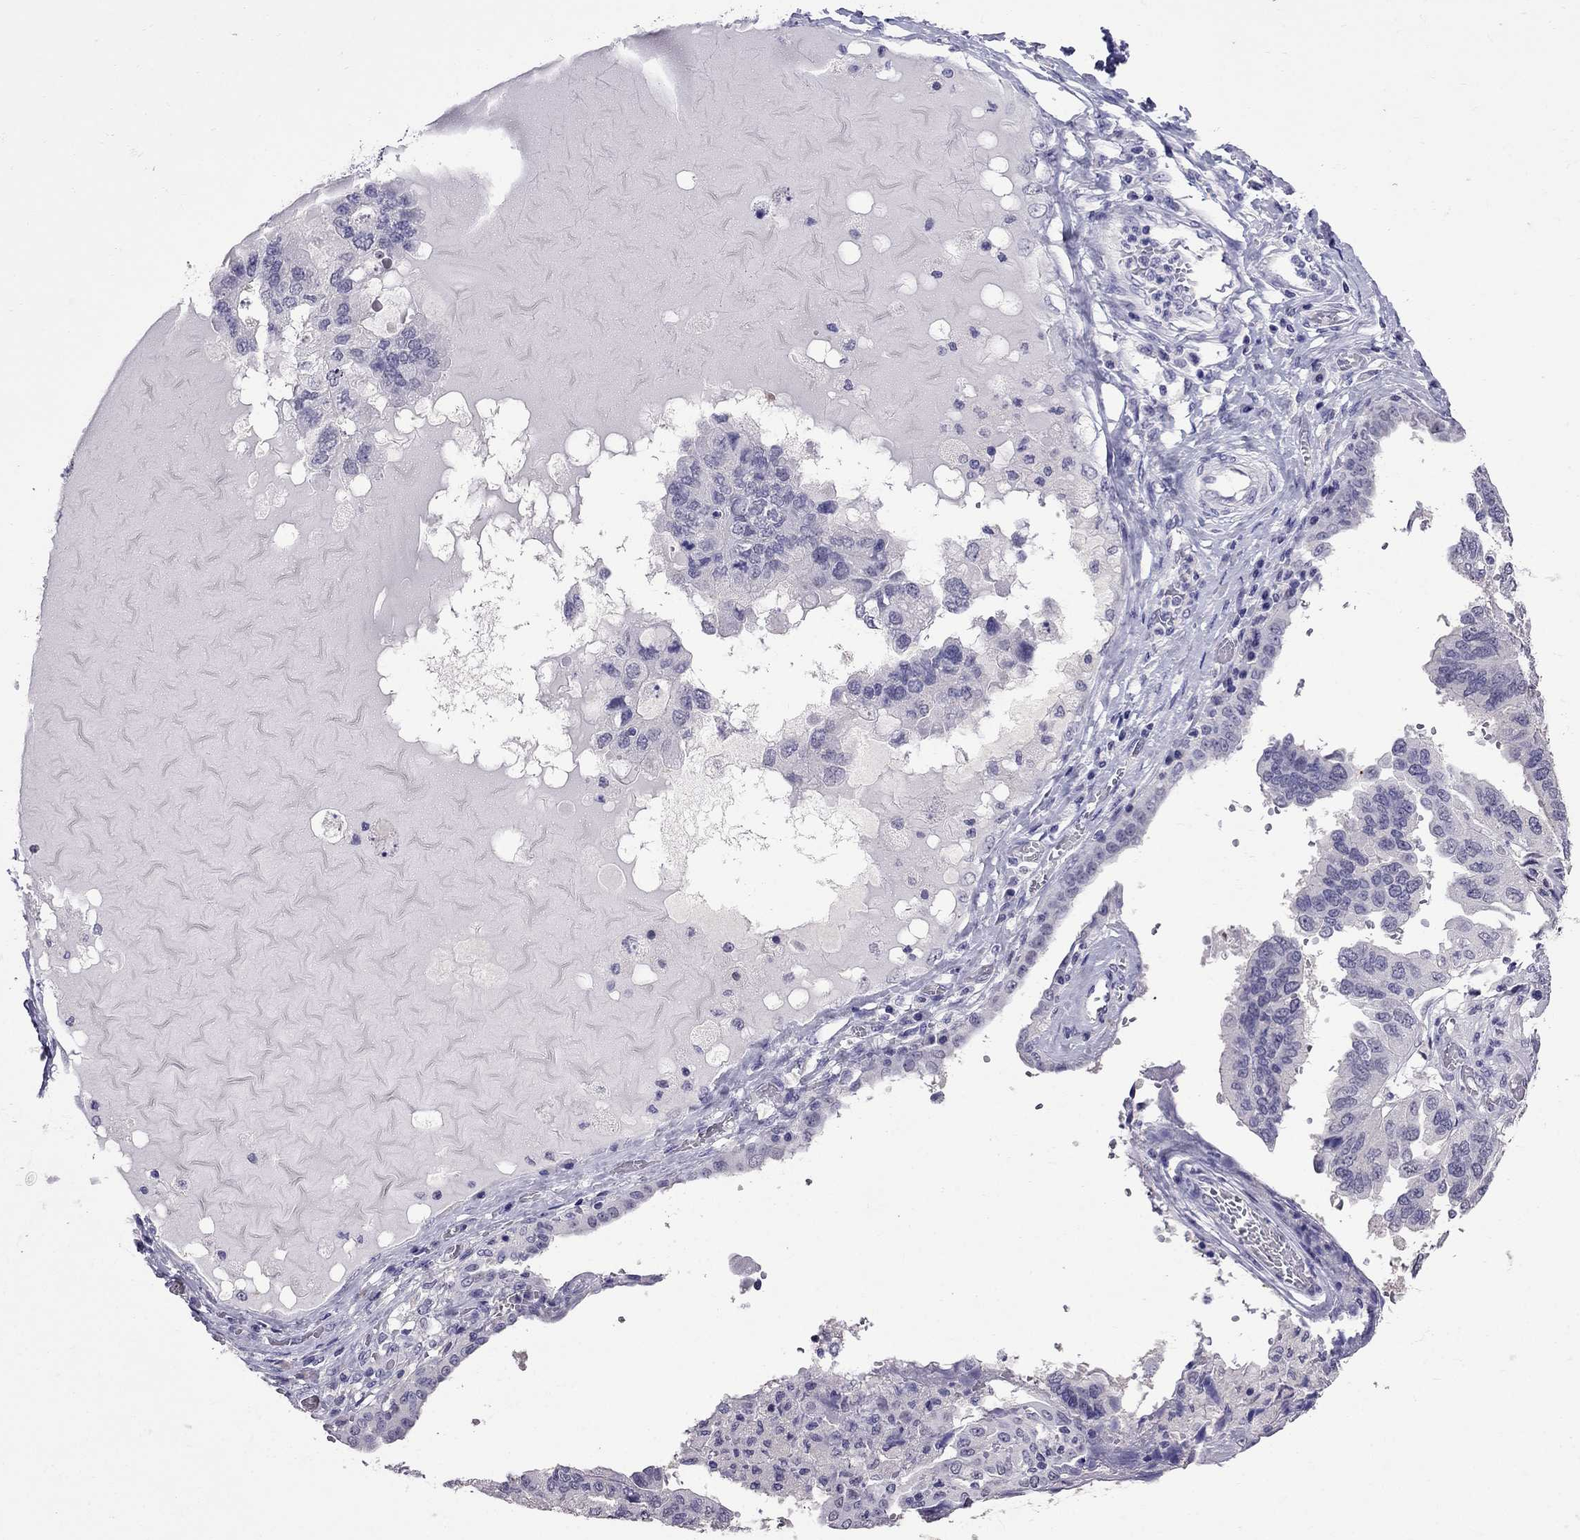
{"staining": {"intensity": "negative", "quantity": "none", "location": "none"}, "tissue": "ovarian cancer", "cell_type": "Tumor cells", "image_type": "cancer", "snomed": [{"axis": "morphology", "description": "Cystadenocarcinoma, serous, NOS"}, {"axis": "topography", "description": "Ovary"}], "caption": "IHC image of neoplastic tissue: human serous cystadenocarcinoma (ovarian) stained with DAB (3,3'-diaminobenzidine) exhibits no significant protein staining in tumor cells. (DAB immunohistochemistry visualized using brightfield microscopy, high magnification).", "gene": "OLFM4", "patient": {"sex": "female", "age": 79}}